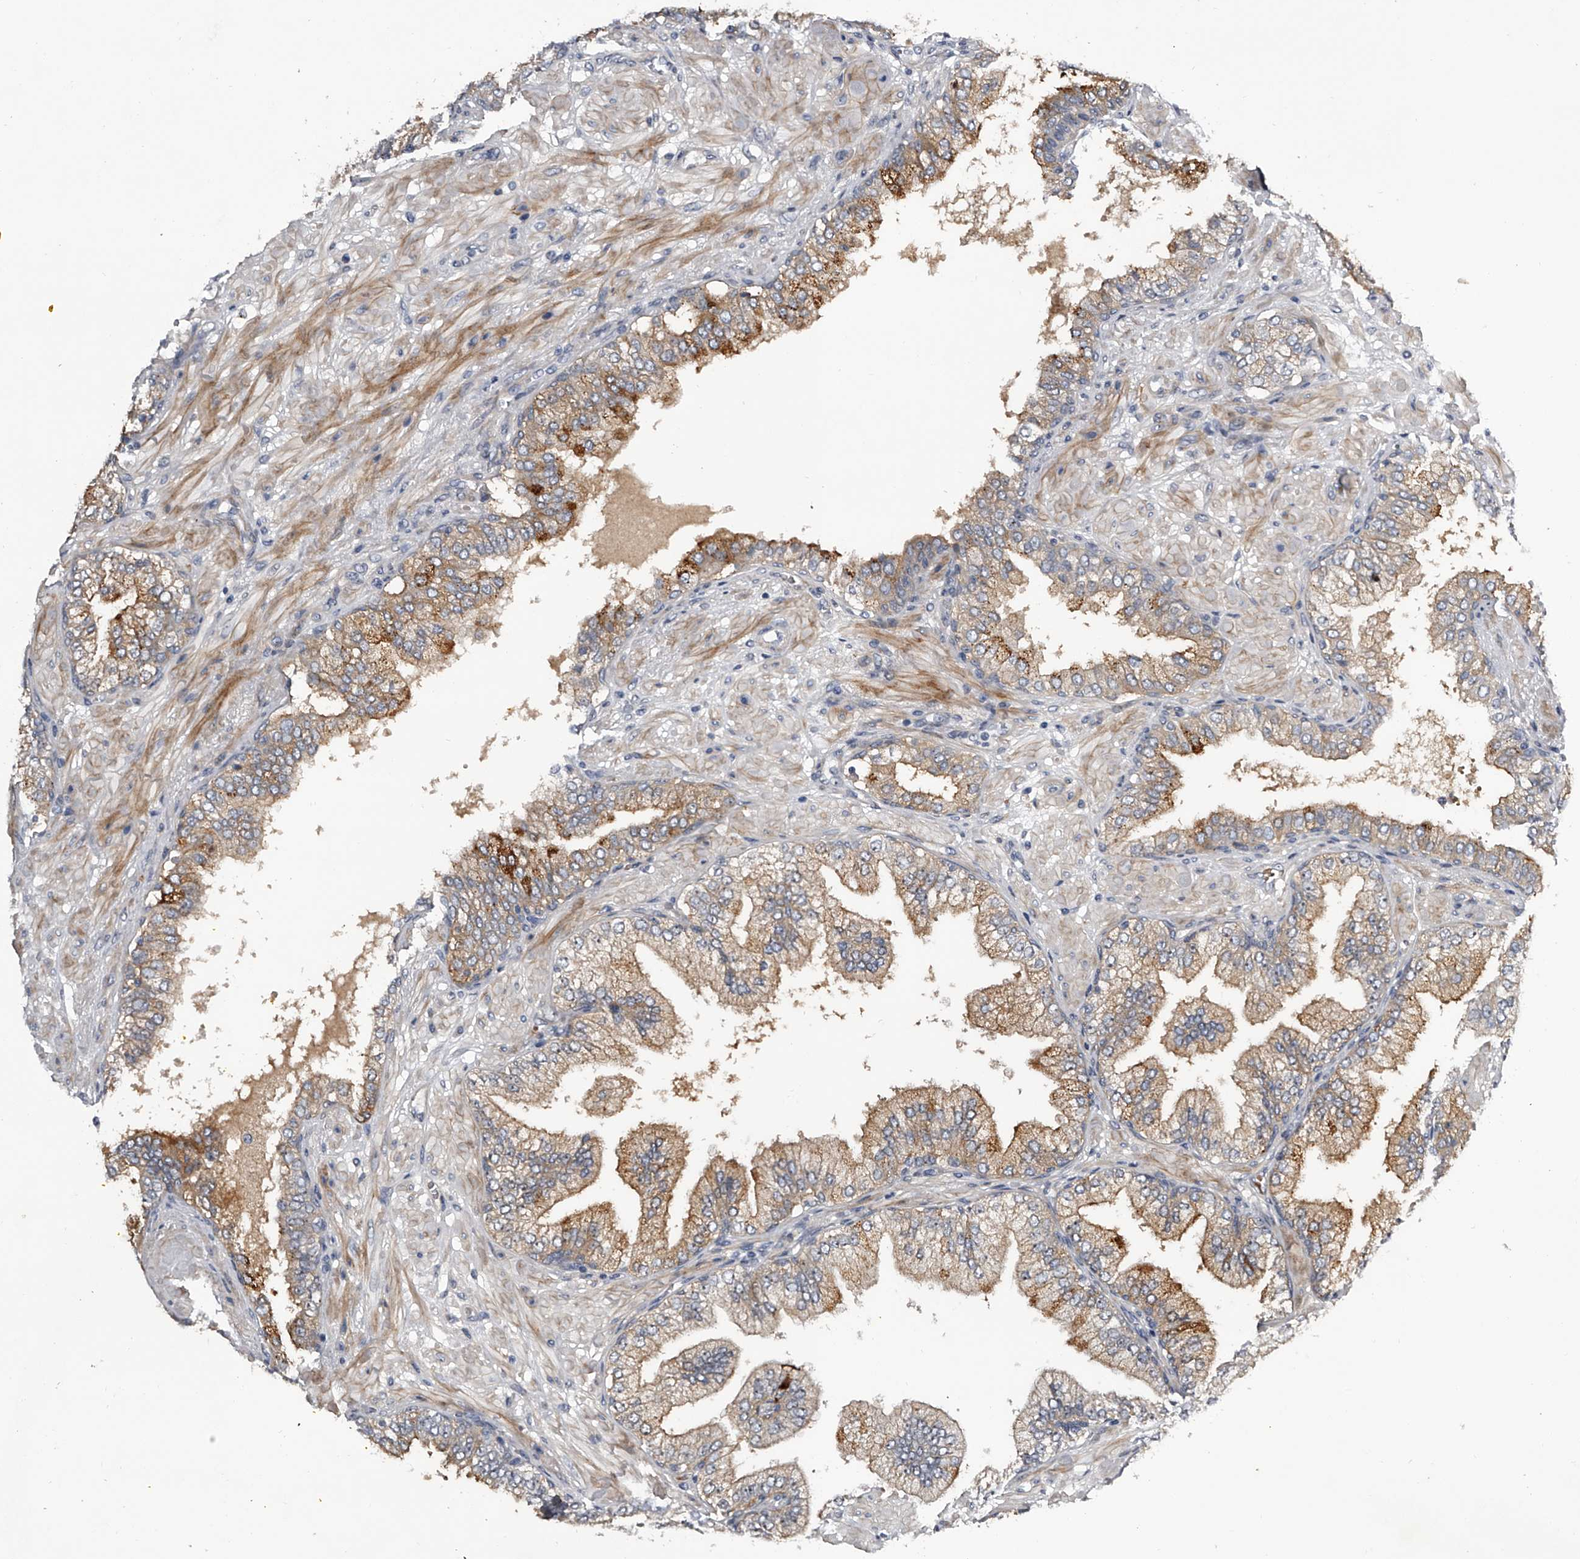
{"staining": {"intensity": "moderate", "quantity": "<25%", "location": "cytoplasmic/membranous,nuclear"}, "tissue": "prostate cancer", "cell_type": "Tumor cells", "image_type": "cancer", "snomed": [{"axis": "morphology", "description": "Adenocarcinoma, High grade"}, {"axis": "topography", "description": "Prostate"}], "caption": "IHC (DAB (3,3'-diaminobenzidine)) staining of adenocarcinoma (high-grade) (prostate) reveals moderate cytoplasmic/membranous and nuclear protein staining in approximately <25% of tumor cells. (DAB (3,3'-diaminobenzidine) IHC, brown staining for protein, blue staining for nuclei).", "gene": "MDN1", "patient": {"sex": "male", "age": 59}}